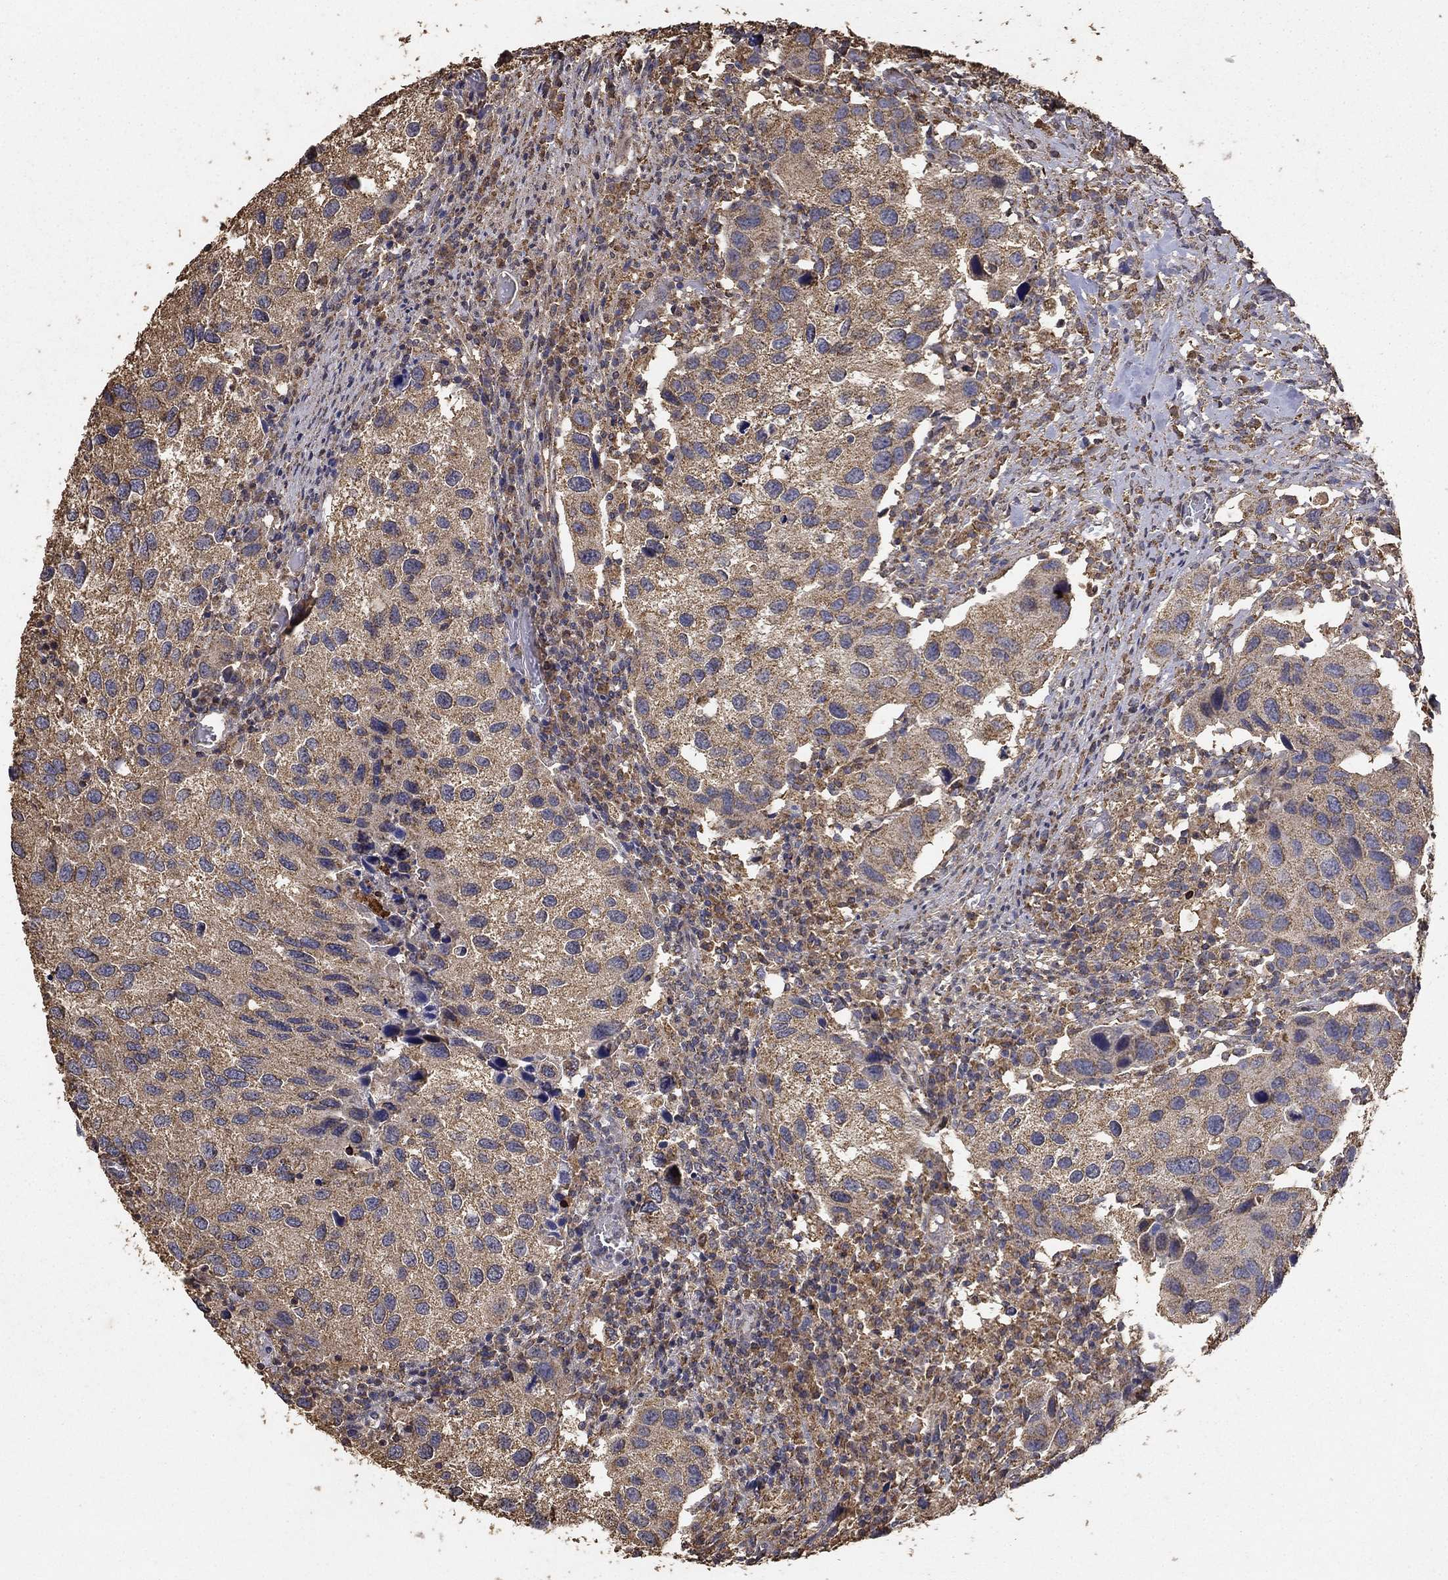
{"staining": {"intensity": "moderate", "quantity": "<25%", "location": "cytoplasmic/membranous"}, "tissue": "urothelial cancer", "cell_type": "Tumor cells", "image_type": "cancer", "snomed": [{"axis": "morphology", "description": "Urothelial carcinoma, High grade"}, {"axis": "topography", "description": "Urinary bladder"}], "caption": "About <25% of tumor cells in urothelial carcinoma (high-grade) show moderate cytoplasmic/membranous protein expression as visualized by brown immunohistochemical staining.", "gene": "IFRD1", "patient": {"sex": "male", "age": 79}}